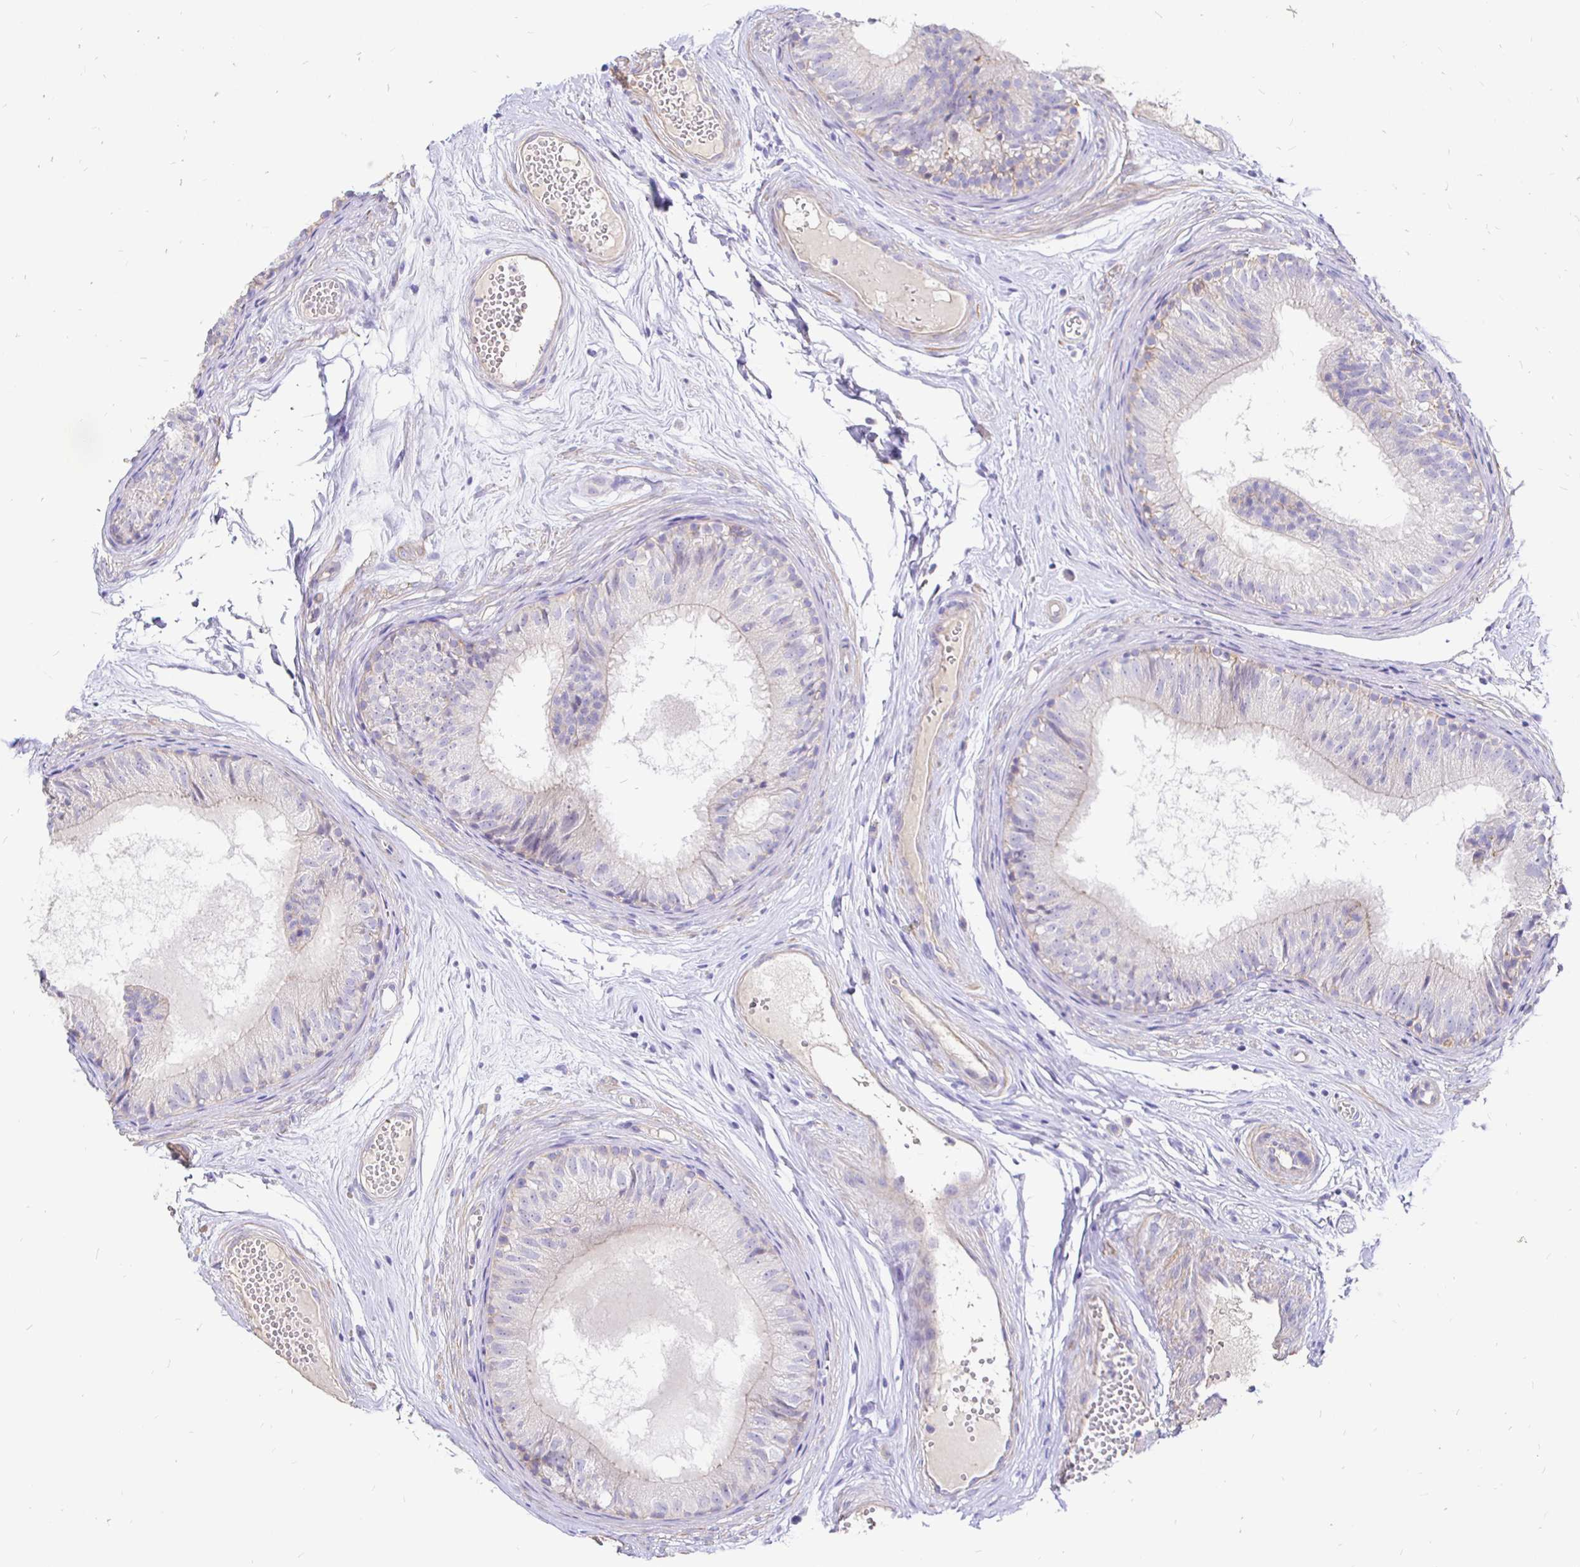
{"staining": {"intensity": "weak", "quantity": "<25%", "location": "cytoplasmic/membranous"}, "tissue": "epididymis", "cell_type": "Glandular cells", "image_type": "normal", "snomed": [{"axis": "morphology", "description": "Normal tissue, NOS"}, {"axis": "morphology", "description": "Seminoma, NOS"}, {"axis": "topography", "description": "Testis"}, {"axis": "topography", "description": "Epididymis"}], "caption": "Benign epididymis was stained to show a protein in brown. There is no significant staining in glandular cells.", "gene": "NECAB1", "patient": {"sex": "male", "age": 34}}